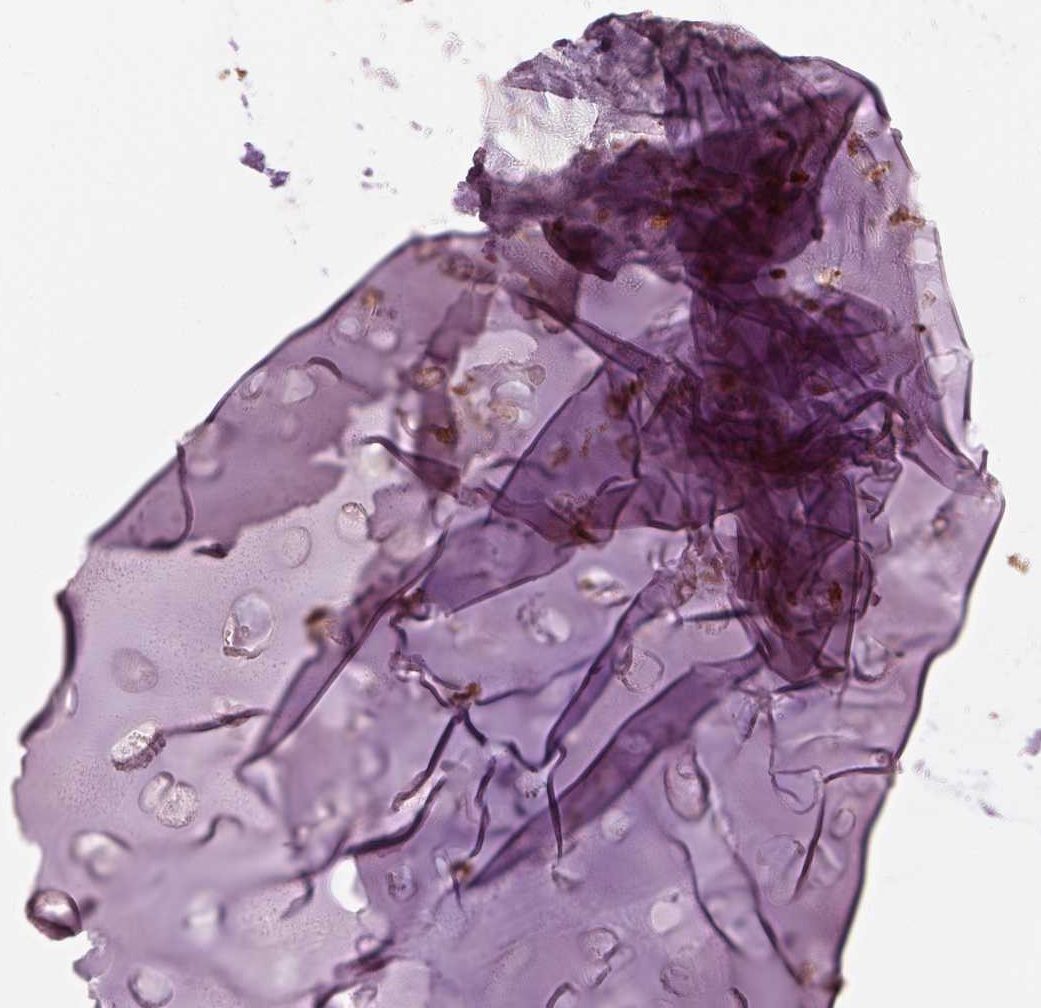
{"staining": {"intensity": "weak", "quantity": ">75%", "location": "cytoplasmic/membranous"}, "tissue": "soft tissue", "cell_type": "Chondrocytes", "image_type": "normal", "snomed": [{"axis": "morphology", "description": "Normal tissue, NOS"}, {"axis": "morphology", "description": "Squamous cell carcinoma, NOS"}, {"axis": "topography", "description": "Cartilage tissue"}, {"axis": "topography", "description": "Lung"}], "caption": "Protein expression analysis of benign soft tissue shows weak cytoplasmic/membranous staining in approximately >75% of chondrocytes.", "gene": "GPI", "patient": {"sex": "male", "age": 66}}